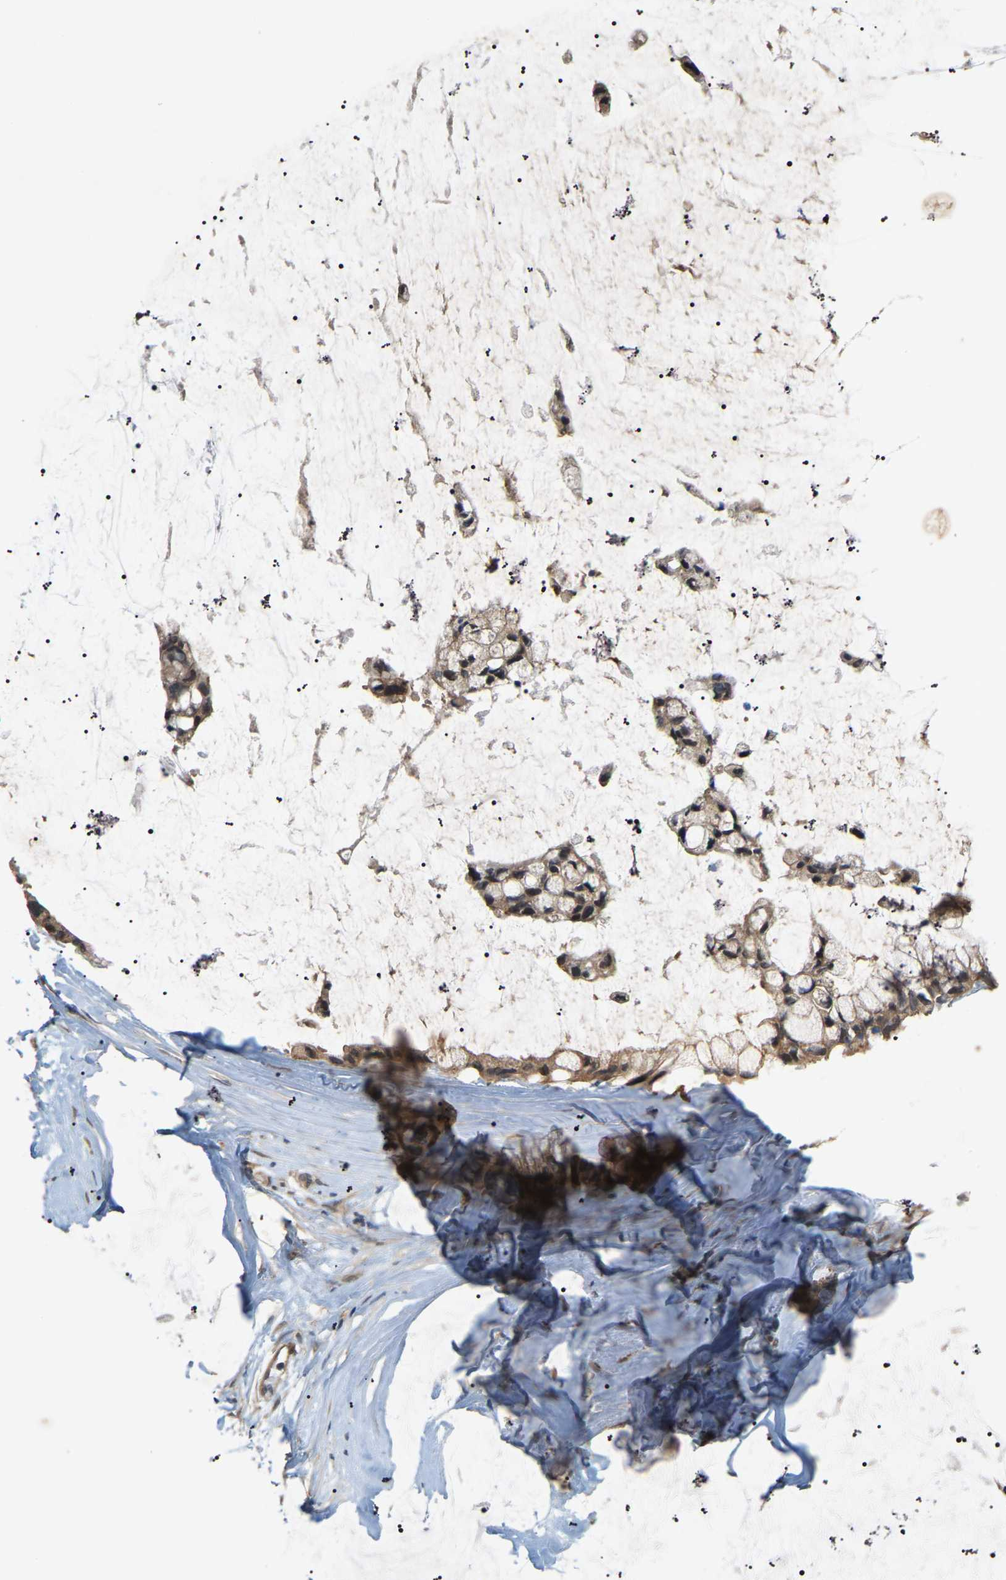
{"staining": {"intensity": "moderate", "quantity": ">75%", "location": "cytoplasmic/membranous"}, "tissue": "ovarian cancer", "cell_type": "Tumor cells", "image_type": "cancer", "snomed": [{"axis": "morphology", "description": "Cystadenocarcinoma, mucinous, NOS"}, {"axis": "topography", "description": "Ovary"}], "caption": "DAB (3,3'-diaminobenzidine) immunohistochemical staining of ovarian cancer demonstrates moderate cytoplasmic/membranous protein positivity in about >75% of tumor cells.", "gene": "CROT", "patient": {"sex": "female", "age": 39}}